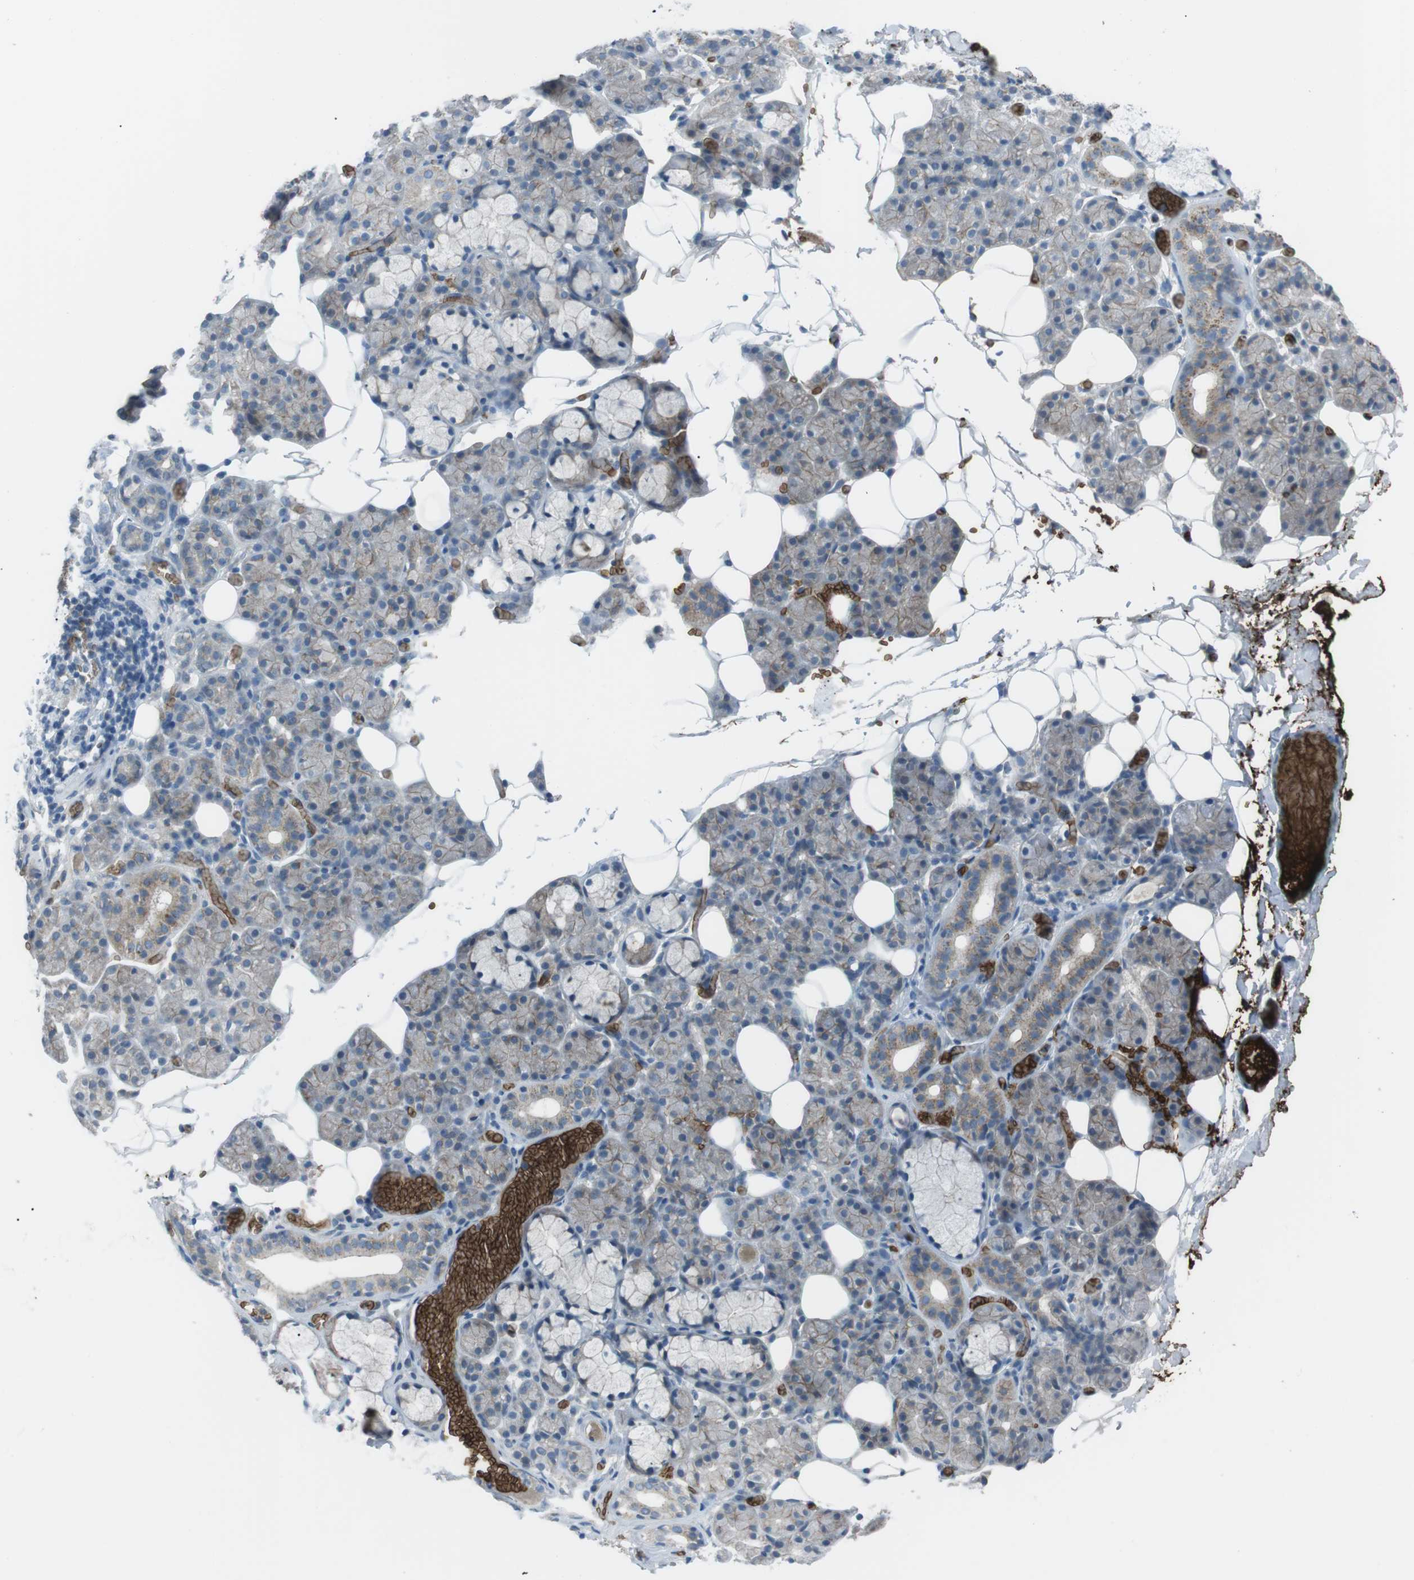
{"staining": {"intensity": "weak", "quantity": "25%-75%", "location": "cytoplasmic/membranous"}, "tissue": "salivary gland", "cell_type": "Glandular cells", "image_type": "normal", "snomed": [{"axis": "morphology", "description": "Normal tissue, NOS"}, {"axis": "topography", "description": "Salivary gland"}], "caption": "Immunohistochemistry (IHC) (DAB (3,3'-diaminobenzidine)) staining of normal human salivary gland shows weak cytoplasmic/membranous protein expression in about 25%-75% of glandular cells.", "gene": "SPTA1", "patient": {"sex": "male", "age": 63}}